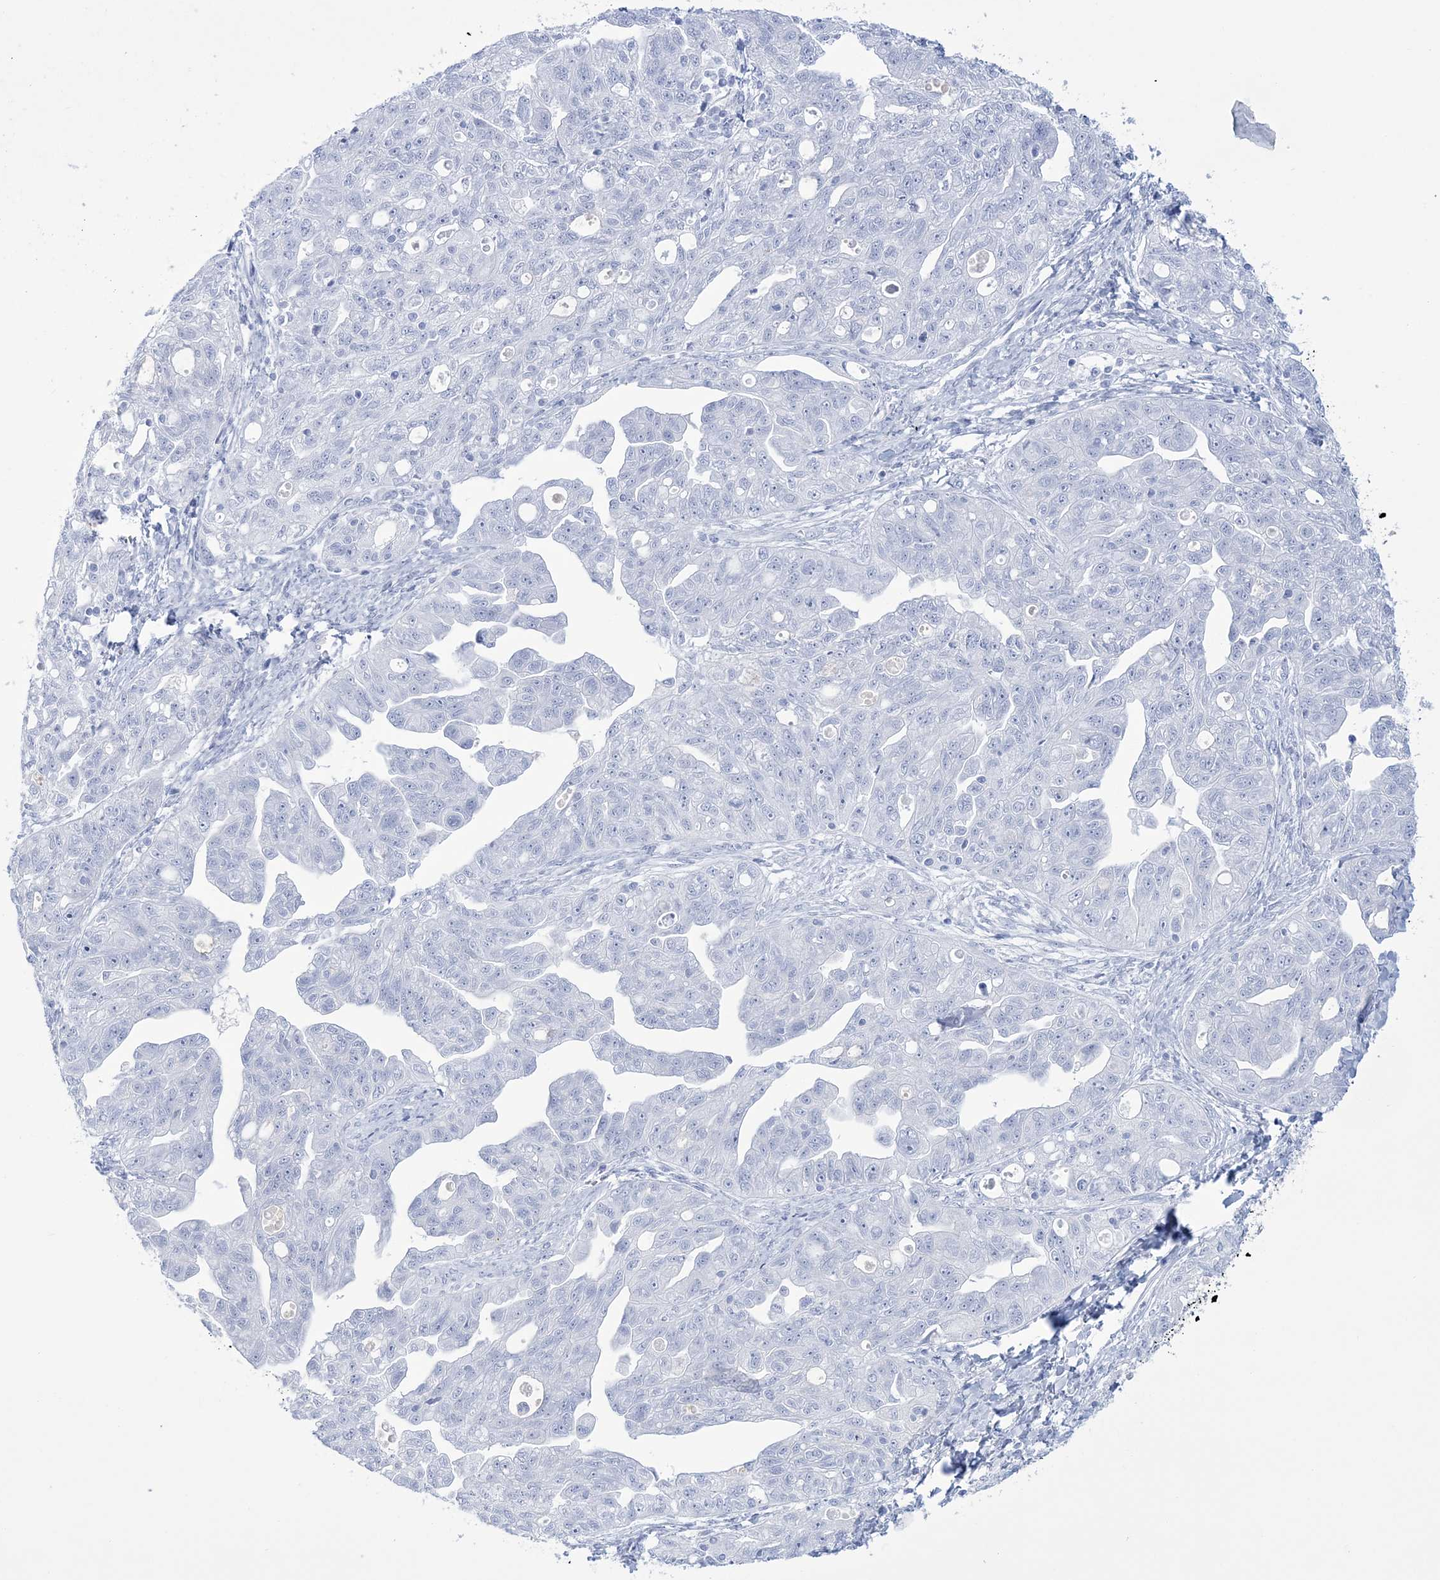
{"staining": {"intensity": "negative", "quantity": "none", "location": "none"}, "tissue": "ovarian cancer", "cell_type": "Tumor cells", "image_type": "cancer", "snomed": [{"axis": "morphology", "description": "Carcinoma, NOS"}, {"axis": "morphology", "description": "Cystadenocarcinoma, serous, NOS"}, {"axis": "topography", "description": "Ovary"}], "caption": "Immunohistochemical staining of ovarian cancer shows no significant staining in tumor cells. (DAB immunohistochemistry with hematoxylin counter stain).", "gene": "RBP2", "patient": {"sex": "female", "age": 69}}